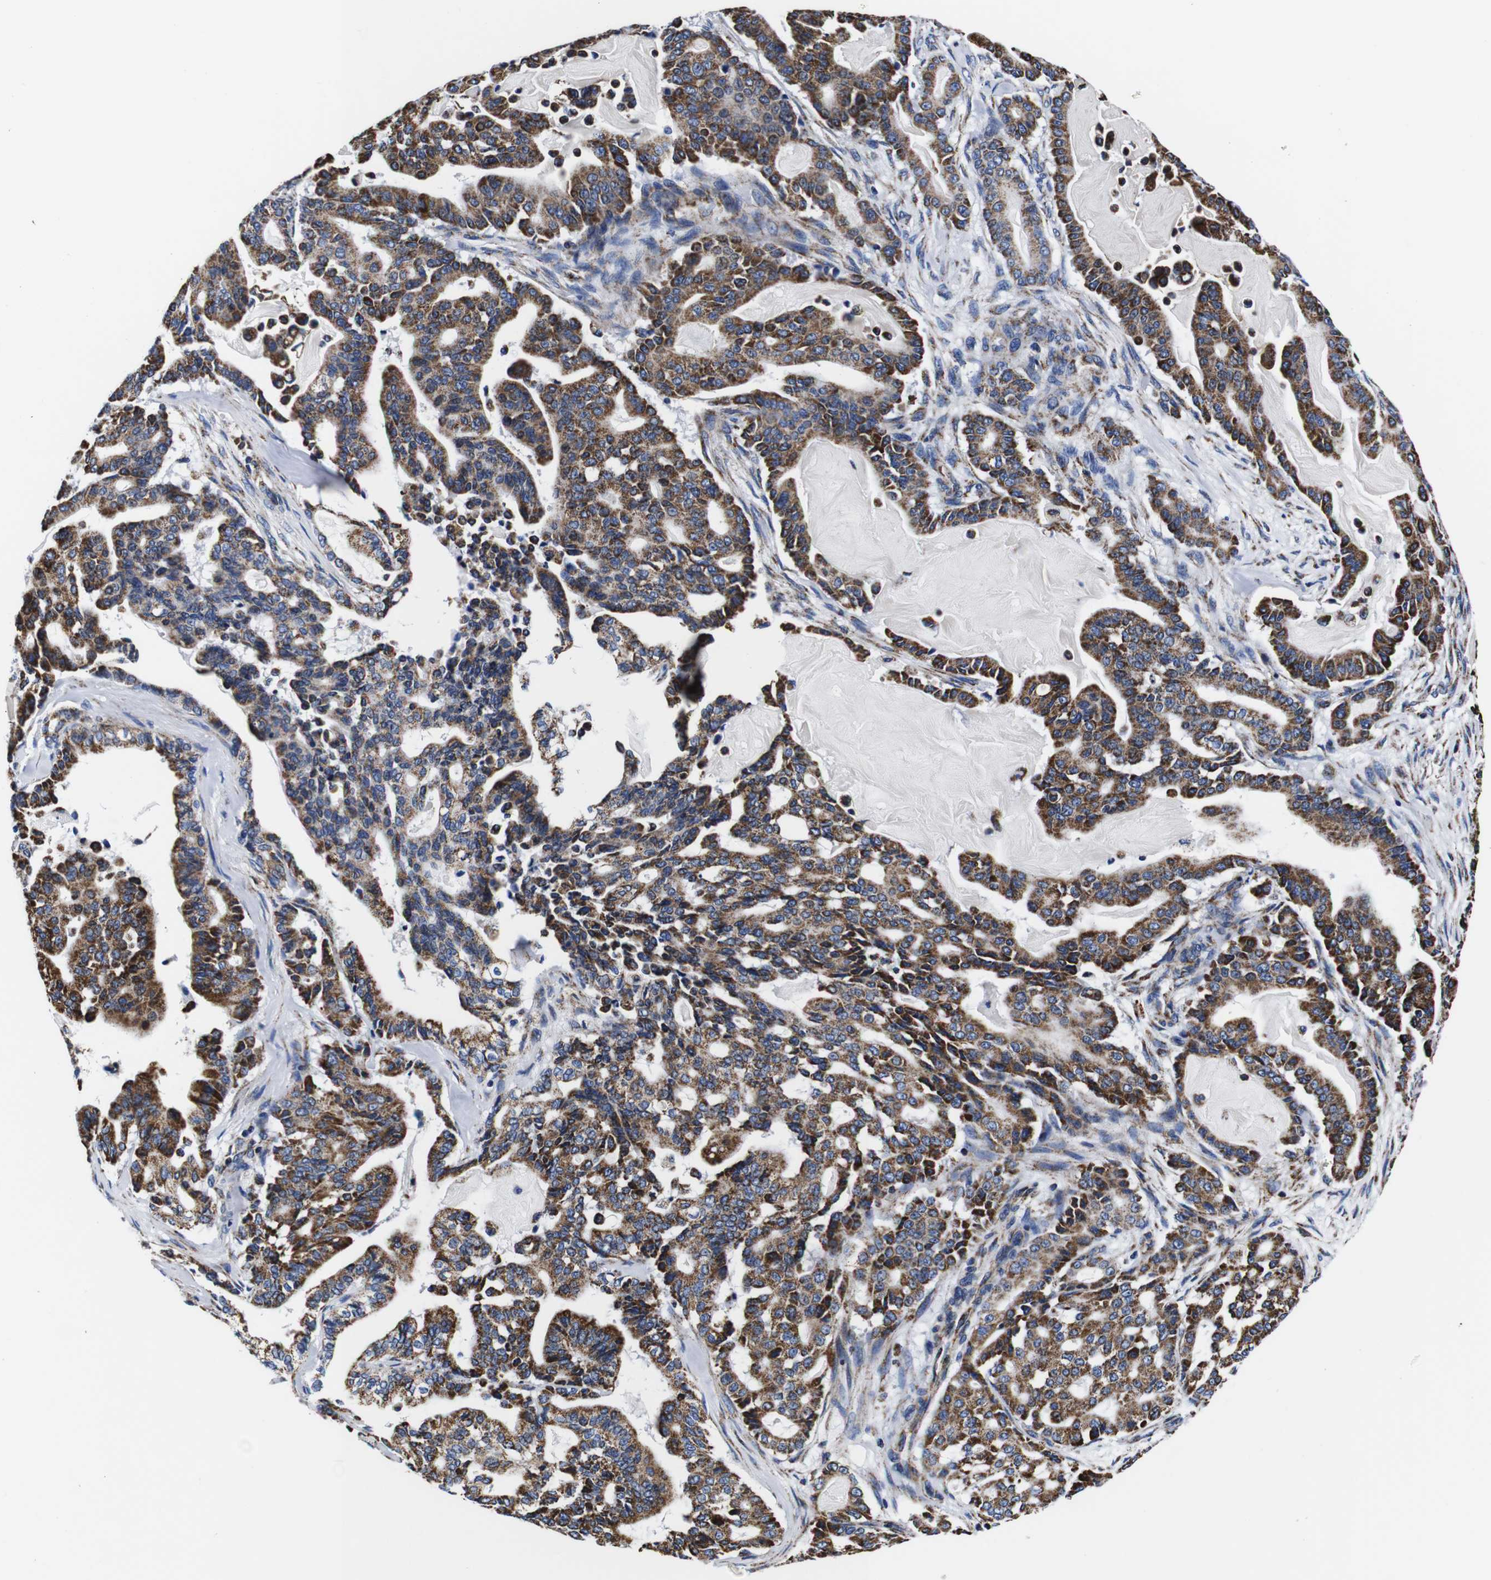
{"staining": {"intensity": "moderate", "quantity": ">75%", "location": "cytoplasmic/membranous"}, "tissue": "pancreatic cancer", "cell_type": "Tumor cells", "image_type": "cancer", "snomed": [{"axis": "morphology", "description": "Adenocarcinoma, NOS"}, {"axis": "topography", "description": "Pancreas"}], "caption": "Protein staining shows moderate cytoplasmic/membranous staining in about >75% of tumor cells in pancreatic adenocarcinoma. (brown staining indicates protein expression, while blue staining denotes nuclei).", "gene": "FKBP9", "patient": {"sex": "male", "age": 63}}